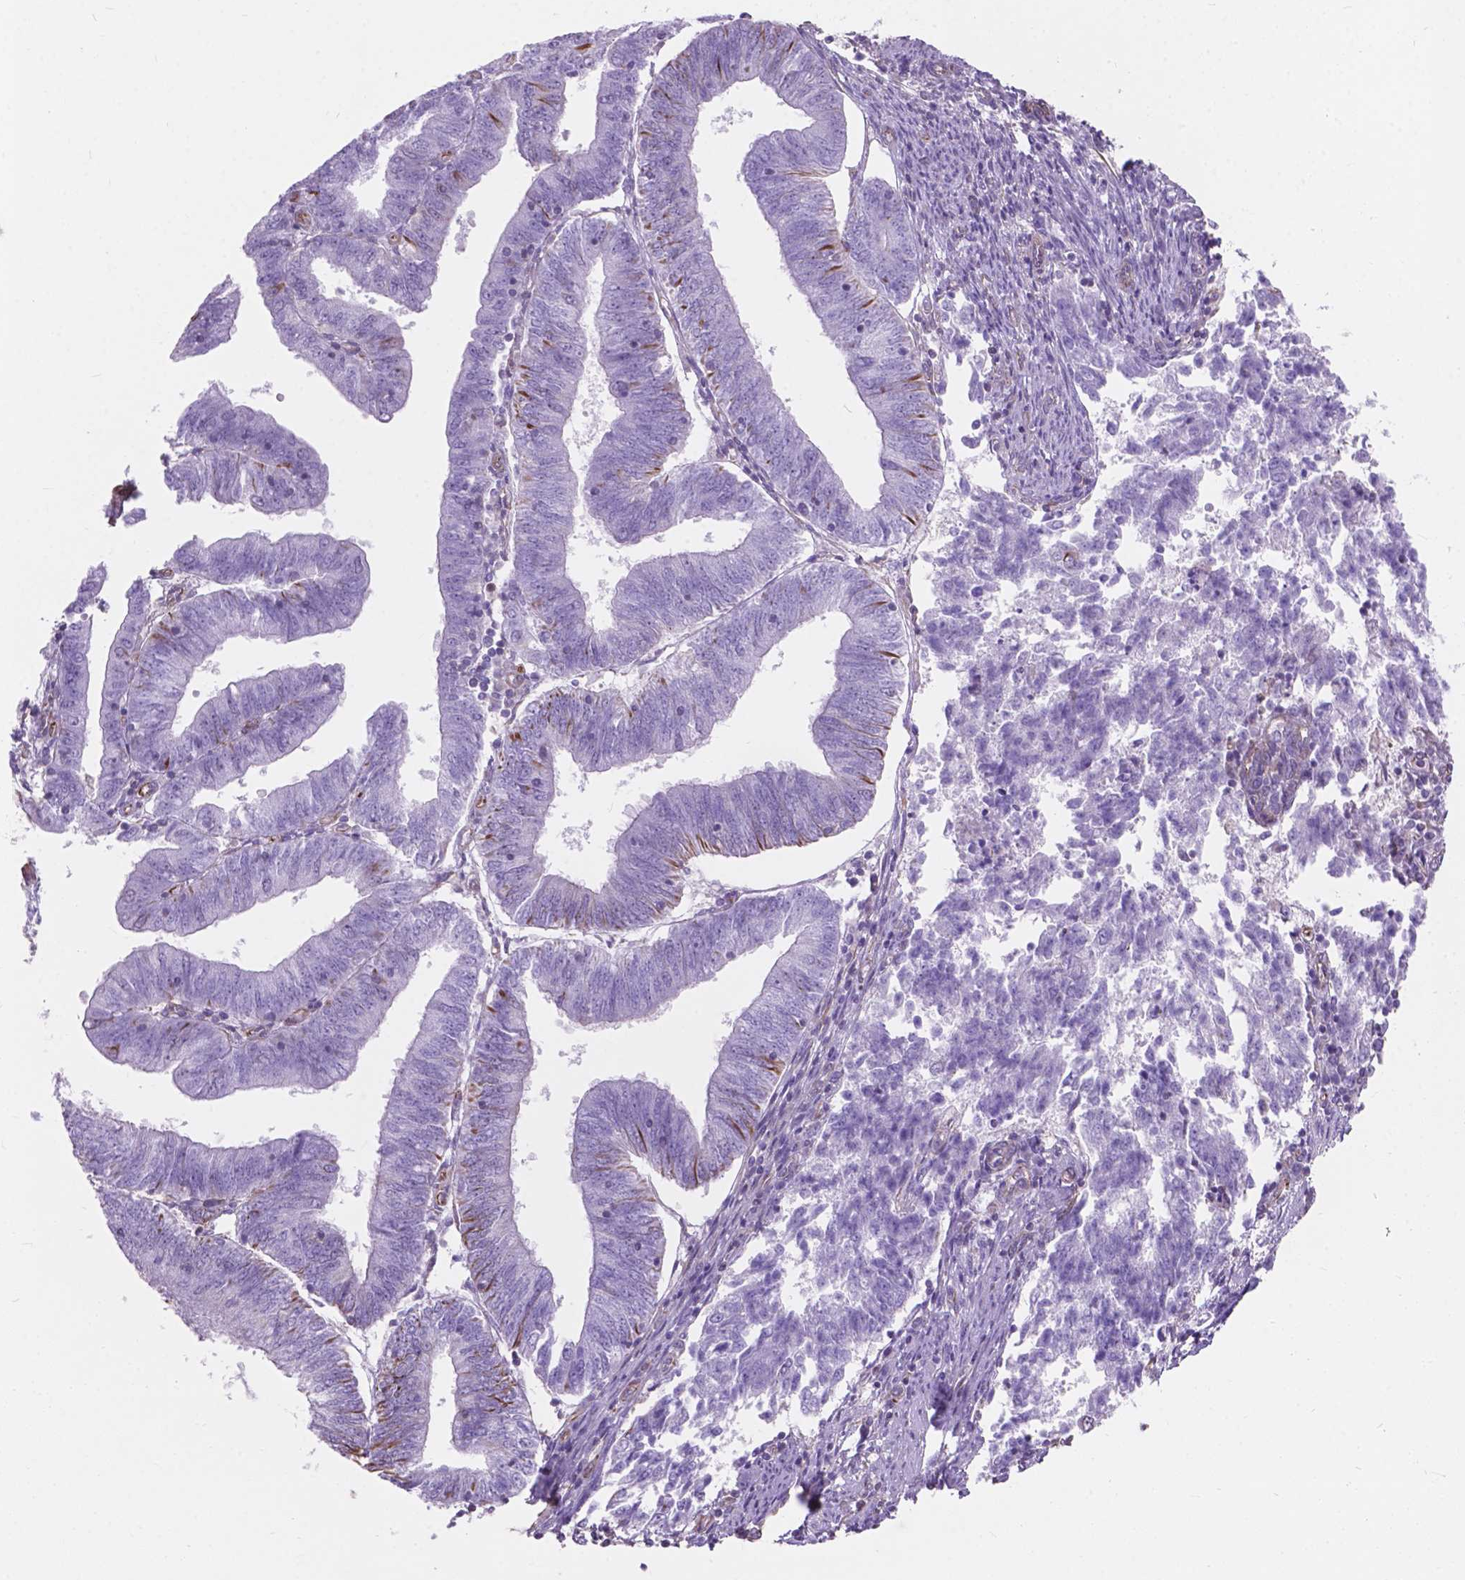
{"staining": {"intensity": "weak", "quantity": "<25%", "location": "cytoplasmic/membranous"}, "tissue": "endometrial cancer", "cell_type": "Tumor cells", "image_type": "cancer", "snomed": [{"axis": "morphology", "description": "Adenocarcinoma, NOS"}, {"axis": "topography", "description": "Endometrium"}], "caption": "A high-resolution micrograph shows immunohistochemistry staining of adenocarcinoma (endometrial), which demonstrates no significant staining in tumor cells.", "gene": "AMOT", "patient": {"sex": "female", "age": 82}}